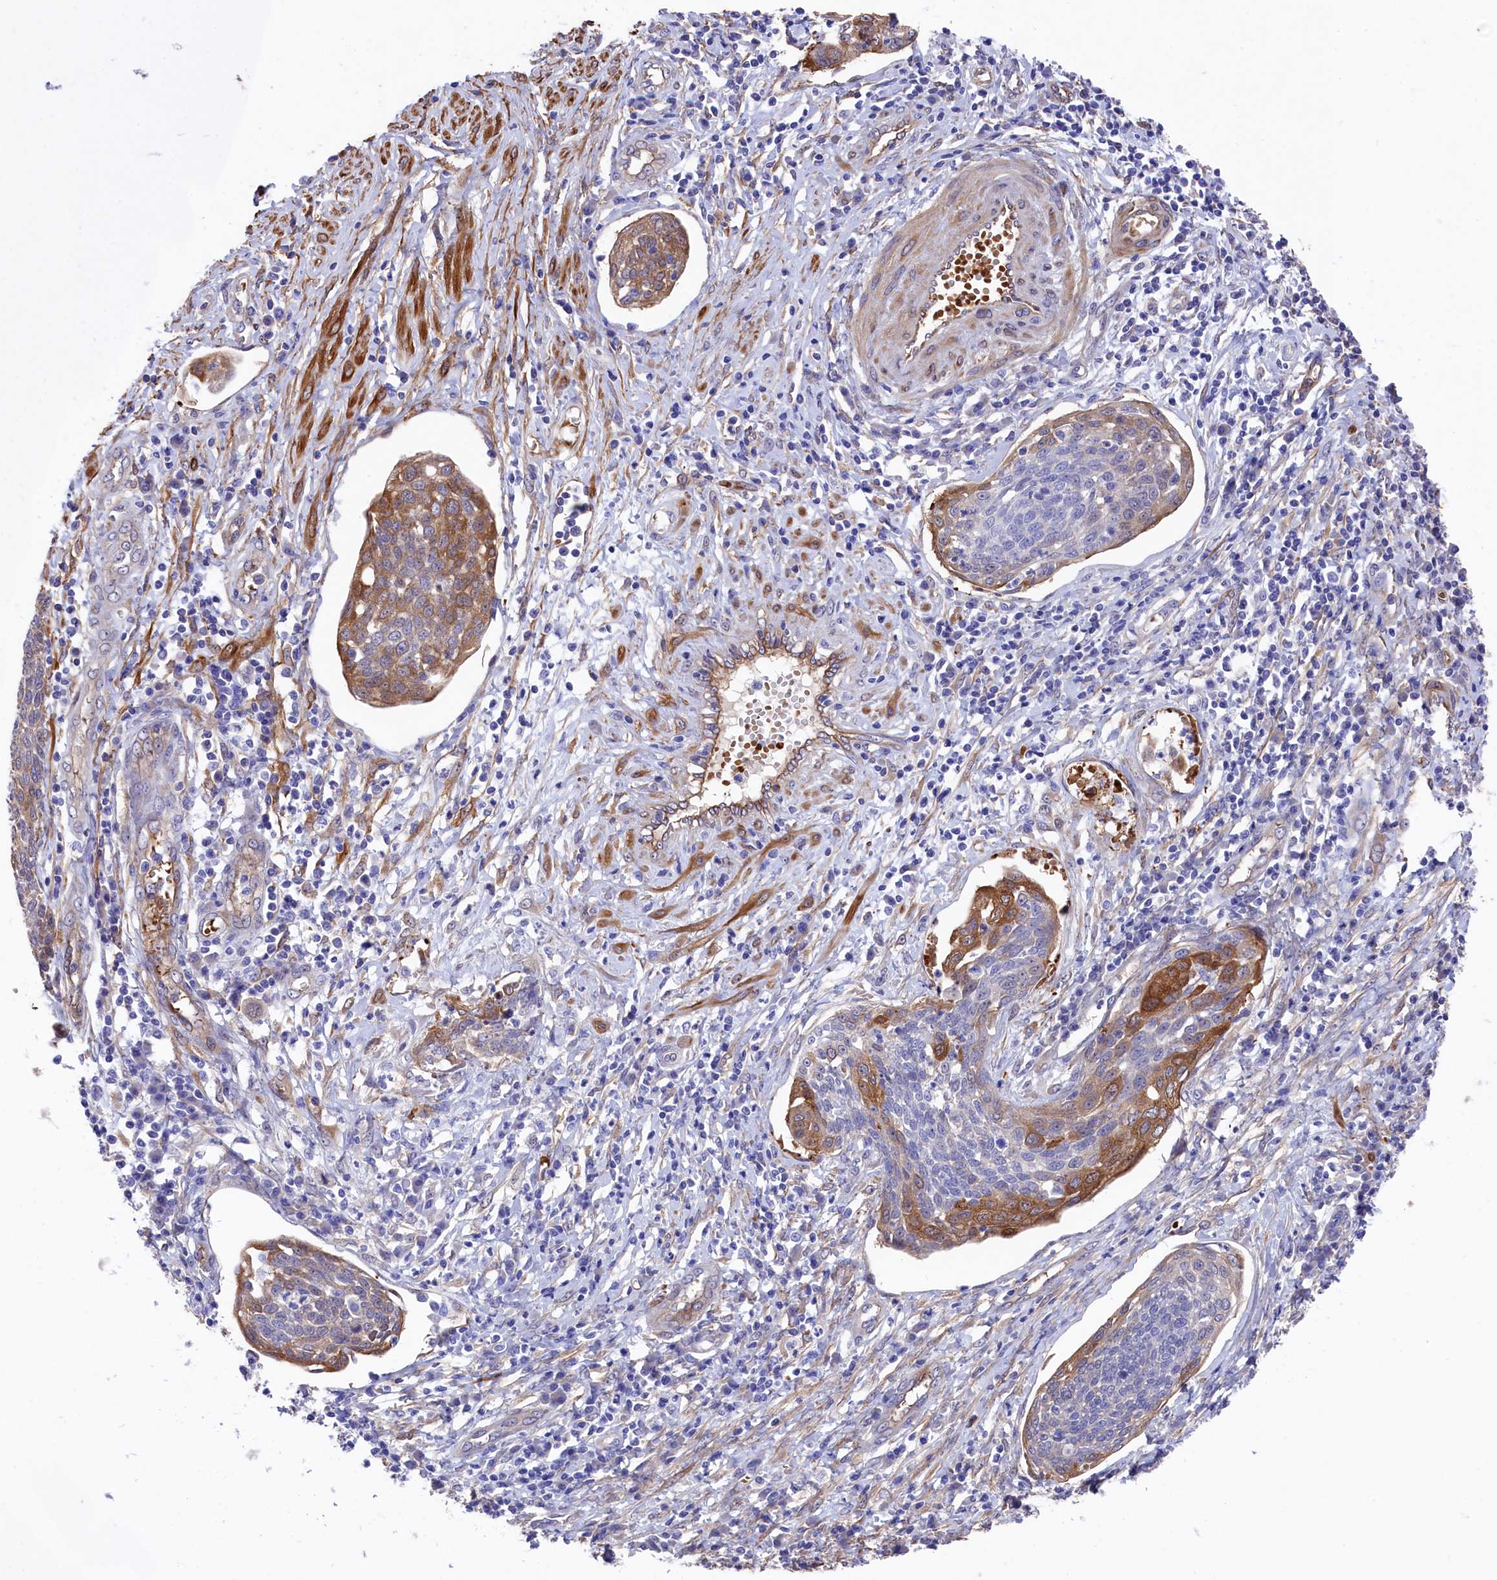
{"staining": {"intensity": "moderate", "quantity": "<25%", "location": "cytoplasmic/membranous"}, "tissue": "cervical cancer", "cell_type": "Tumor cells", "image_type": "cancer", "snomed": [{"axis": "morphology", "description": "Squamous cell carcinoma, NOS"}, {"axis": "topography", "description": "Cervix"}], "caption": "Immunohistochemistry (IHC) of cervical cancer (squamous cell carcinoma) displays low levels of moderate cytoplasmic/membranous positivity in approximately <25% of tumor cells.", "gene": "LHFPL4", "patient": {"sex": "female", "age": 34}}